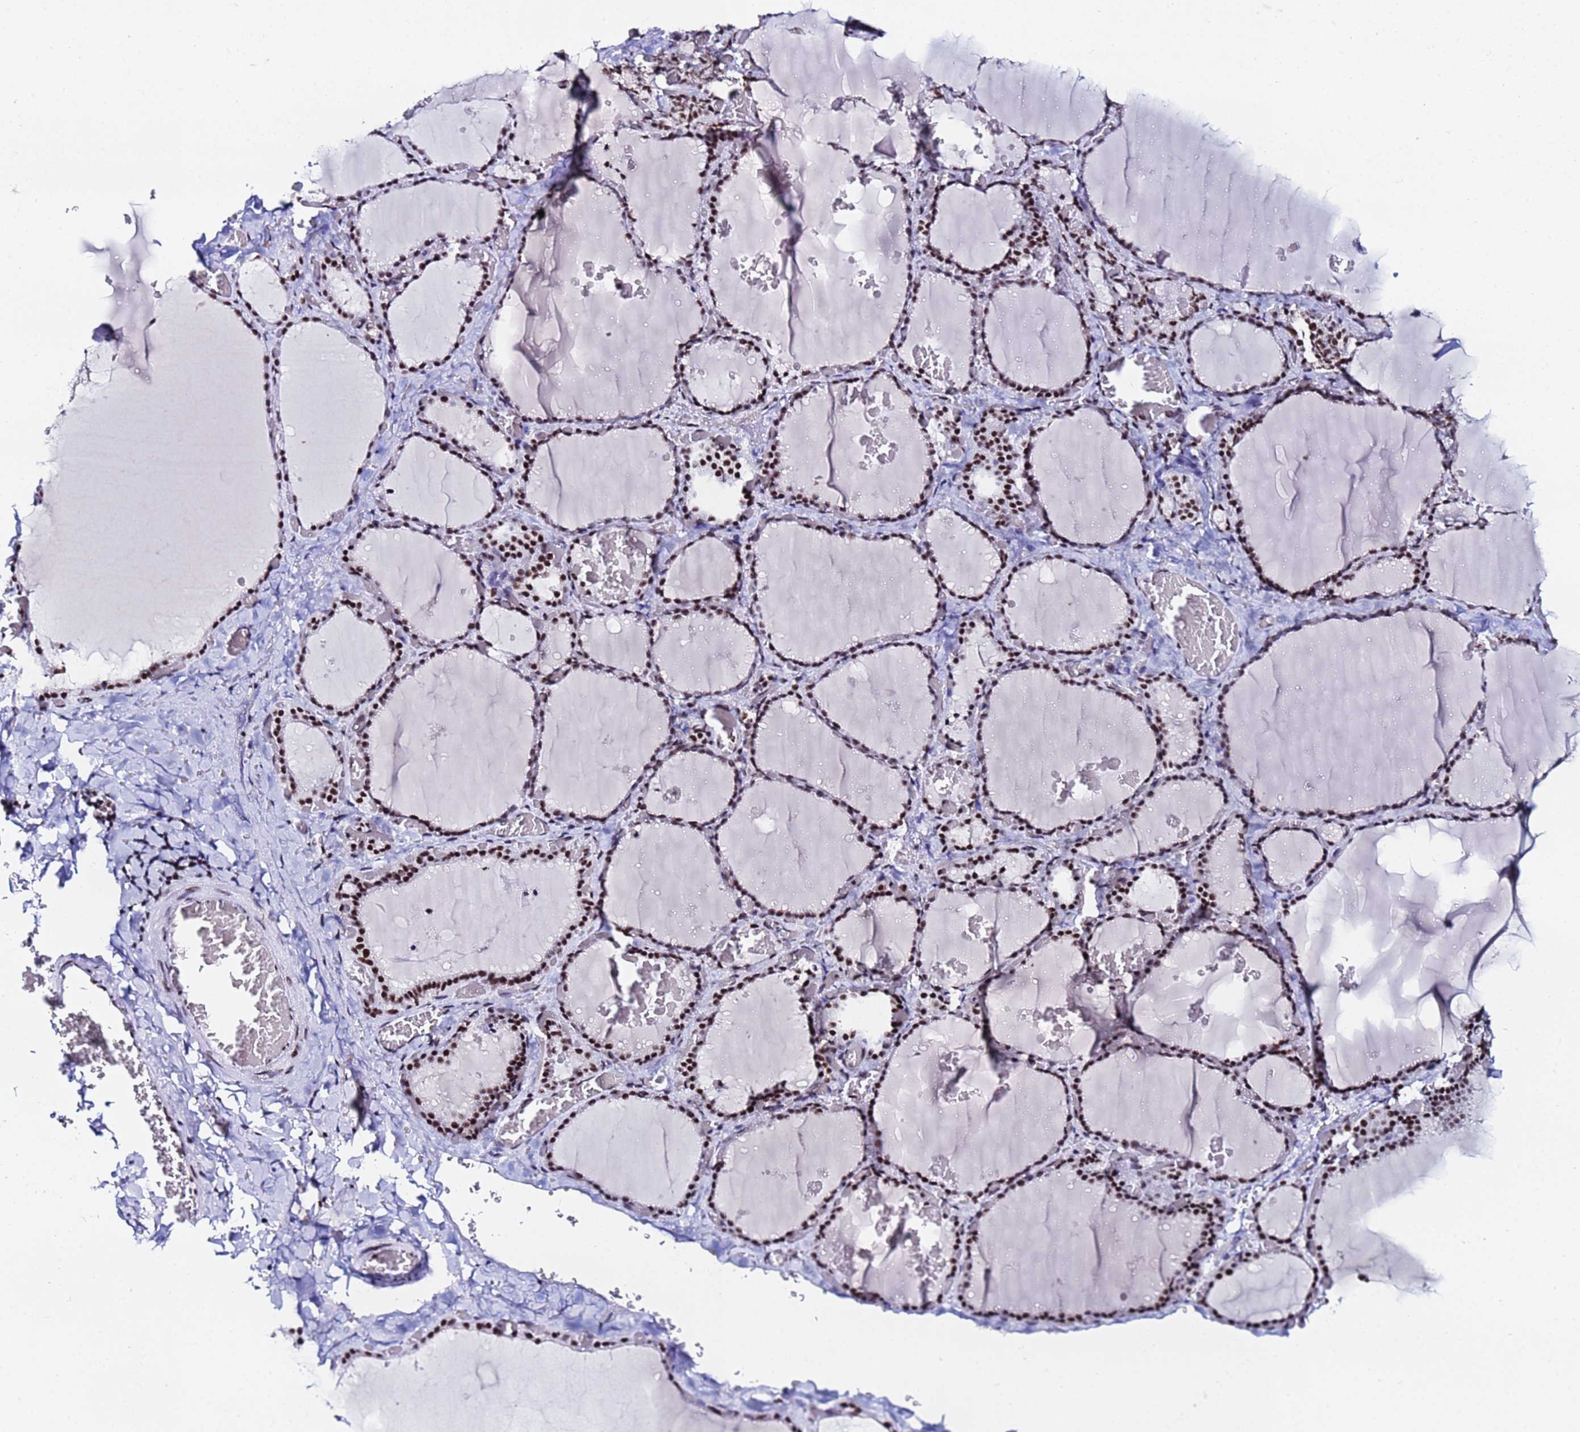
{"staining": {"intensity": "strong", "quantity": ">75%", "location": "nuclear"}, "tissue": "thyroid gland", "cell_type": "Glandular cells", "image_type": "normal", "snomed": [{"axis": "morphology", "description": "Normal tissue, NOS"}, {"axis": "topography", "description": "Thyroid gland"}], "caption": "An image showing strong nuclear positivity in about >75% of glandular cells in benign thyroid gland, as visualized by brown immunohistochemical staining.", "gene": "SNRPA1", "patient": {"sex": "female", "age": 39}}